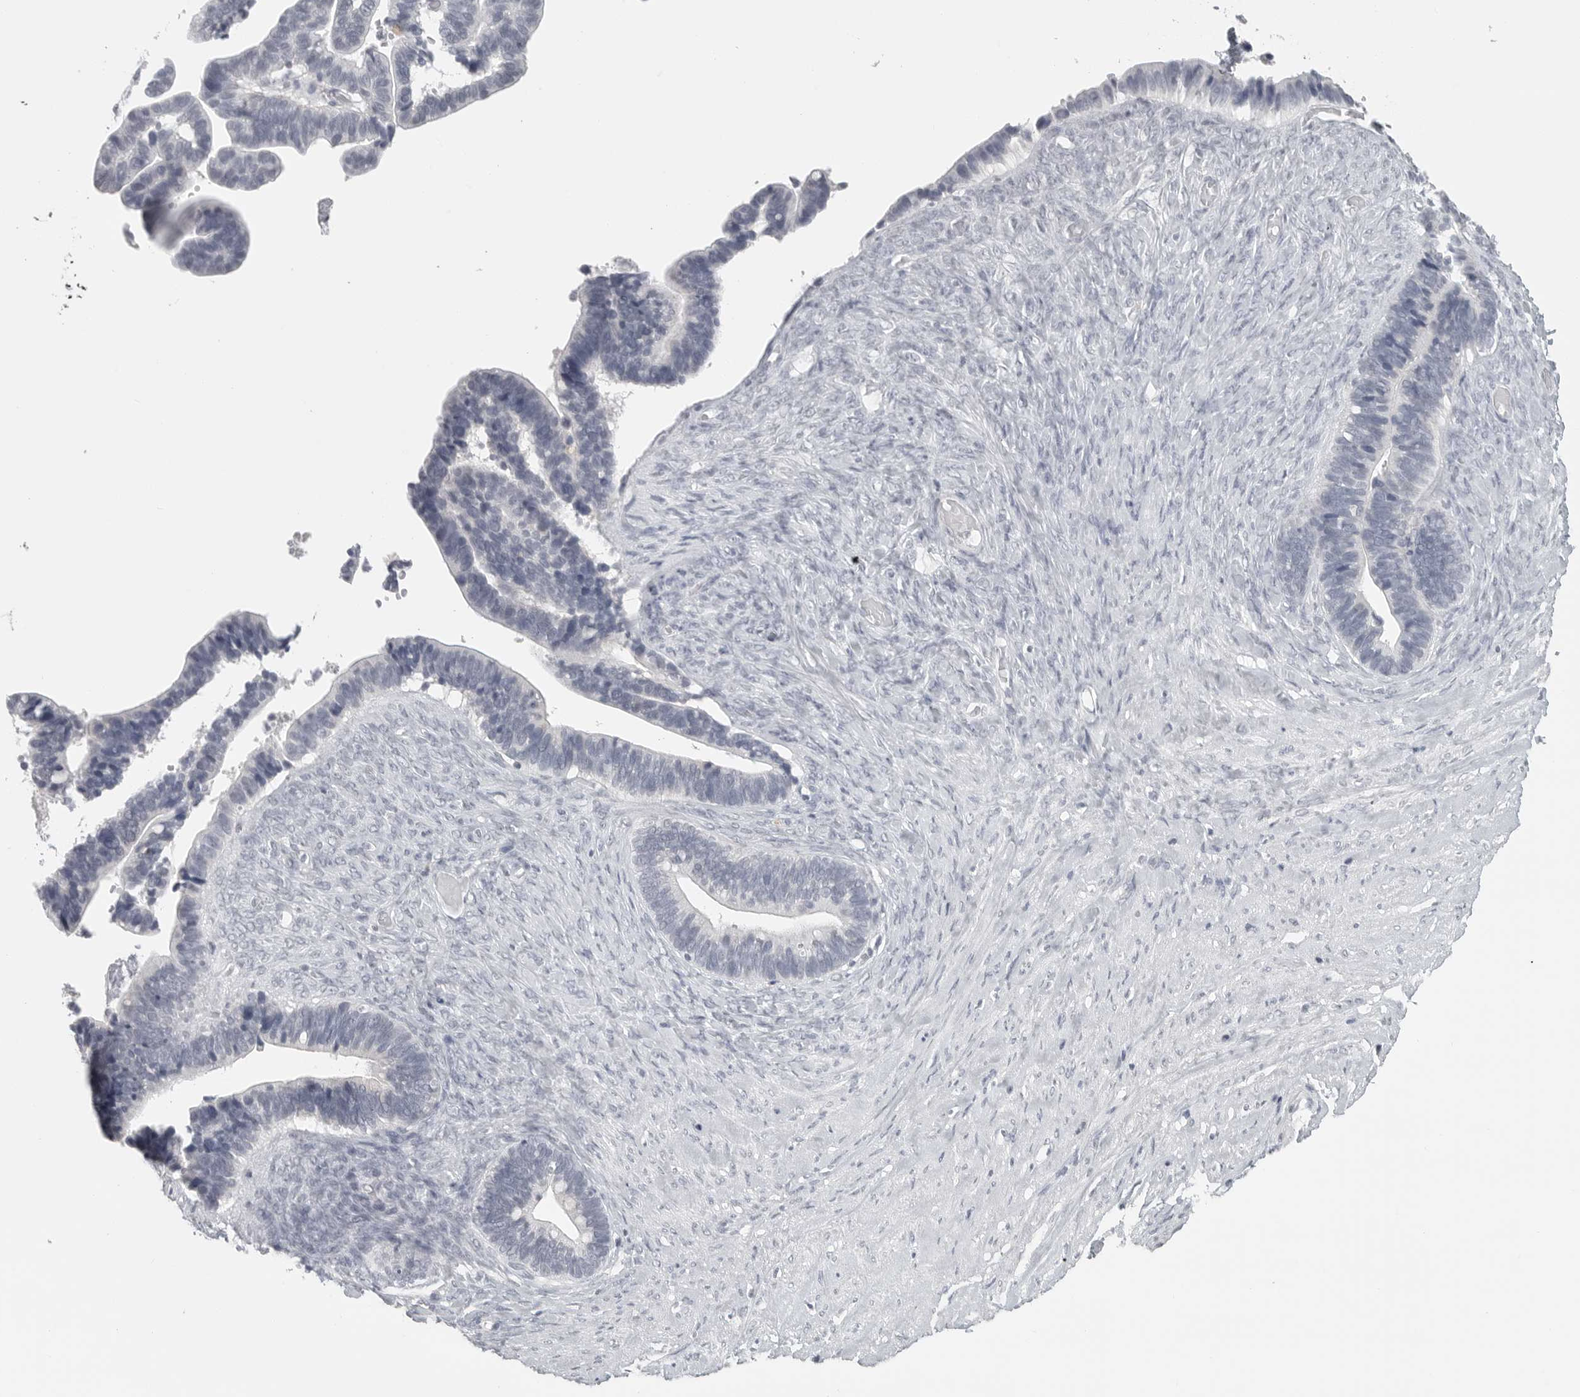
{"staining": {"intensity": "negative", "quantity": "none", "location": "none"}, "tissue": "ovarian cancer", "cell_type": "Tumor cells", "image_type": "cancer", "snomed": [{"axis": "morphology", "description": "Cystadenocarcinoma, serous, NOS"}, {"axis": "topography", "description": "Ovary"}], "caption": "IHC micrograph of neoplastic tissue: human serous cystadenocarcinoma (ovarian) stained with DAB (3,3'-diaminobenzidine) exhibits no significant protein expression in tumor cells.", "gene": "BPIFA1", "patient": {"sex": "female", "age": 56}}